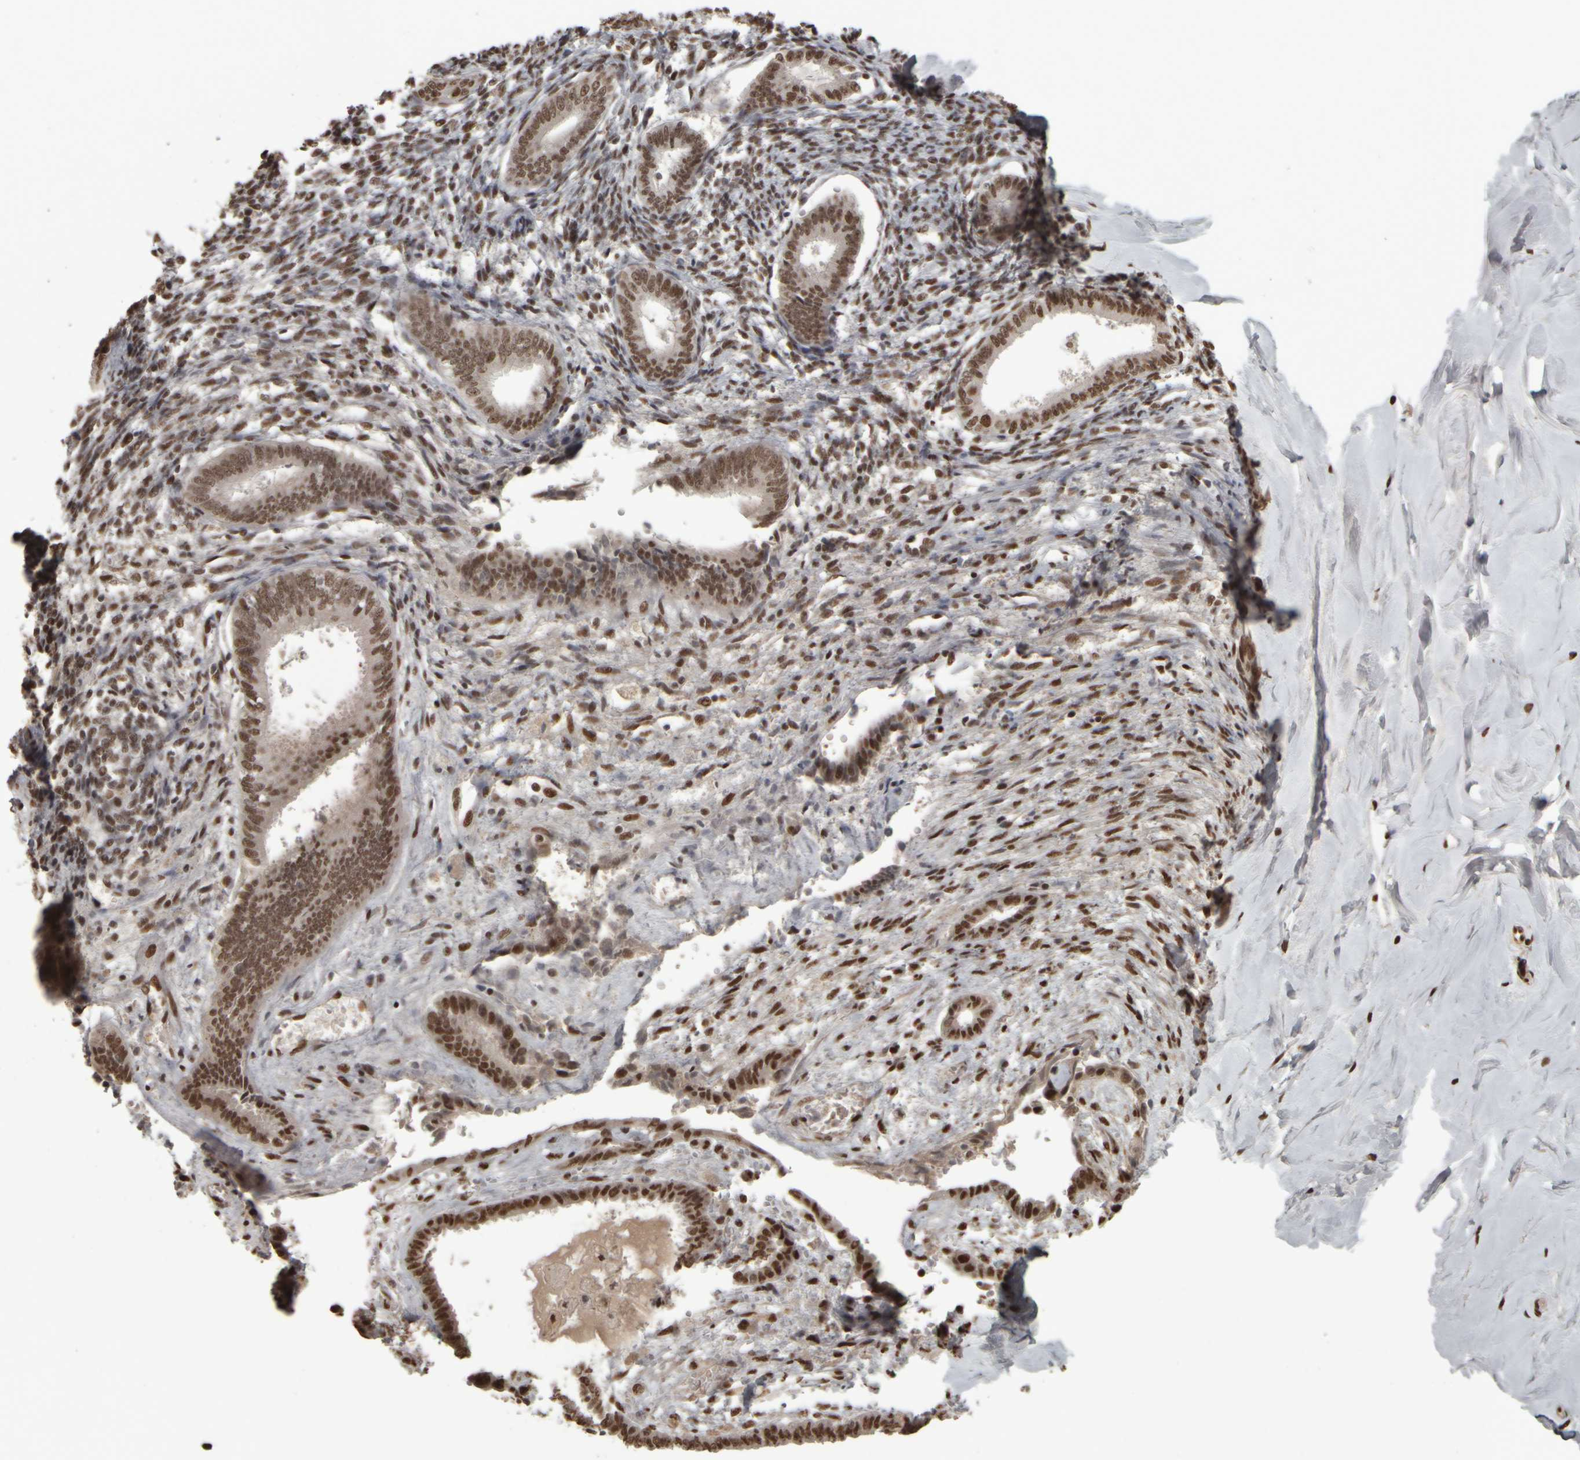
{"staining": {"intensity": "strong", "quantity": ">75%", "location": "nuclear"}, "tissue": "endometrium", "cell_type": "Cells in endometrial stroma", "image_type": "normal", "snomed": [{"axis": "morphology", "description": "Normal tissue, NOS"}, {"axis": "topography", "description": "Endometrium"}], "caption": "High-power microscopy captured an immunohistochemistry image of normal endometrium, revealing strong nuclear positivity in about >75% of cells in endometrial stroma.", "gene": "ZFHX4", "patient": {"sex": "female", "age": 56}}